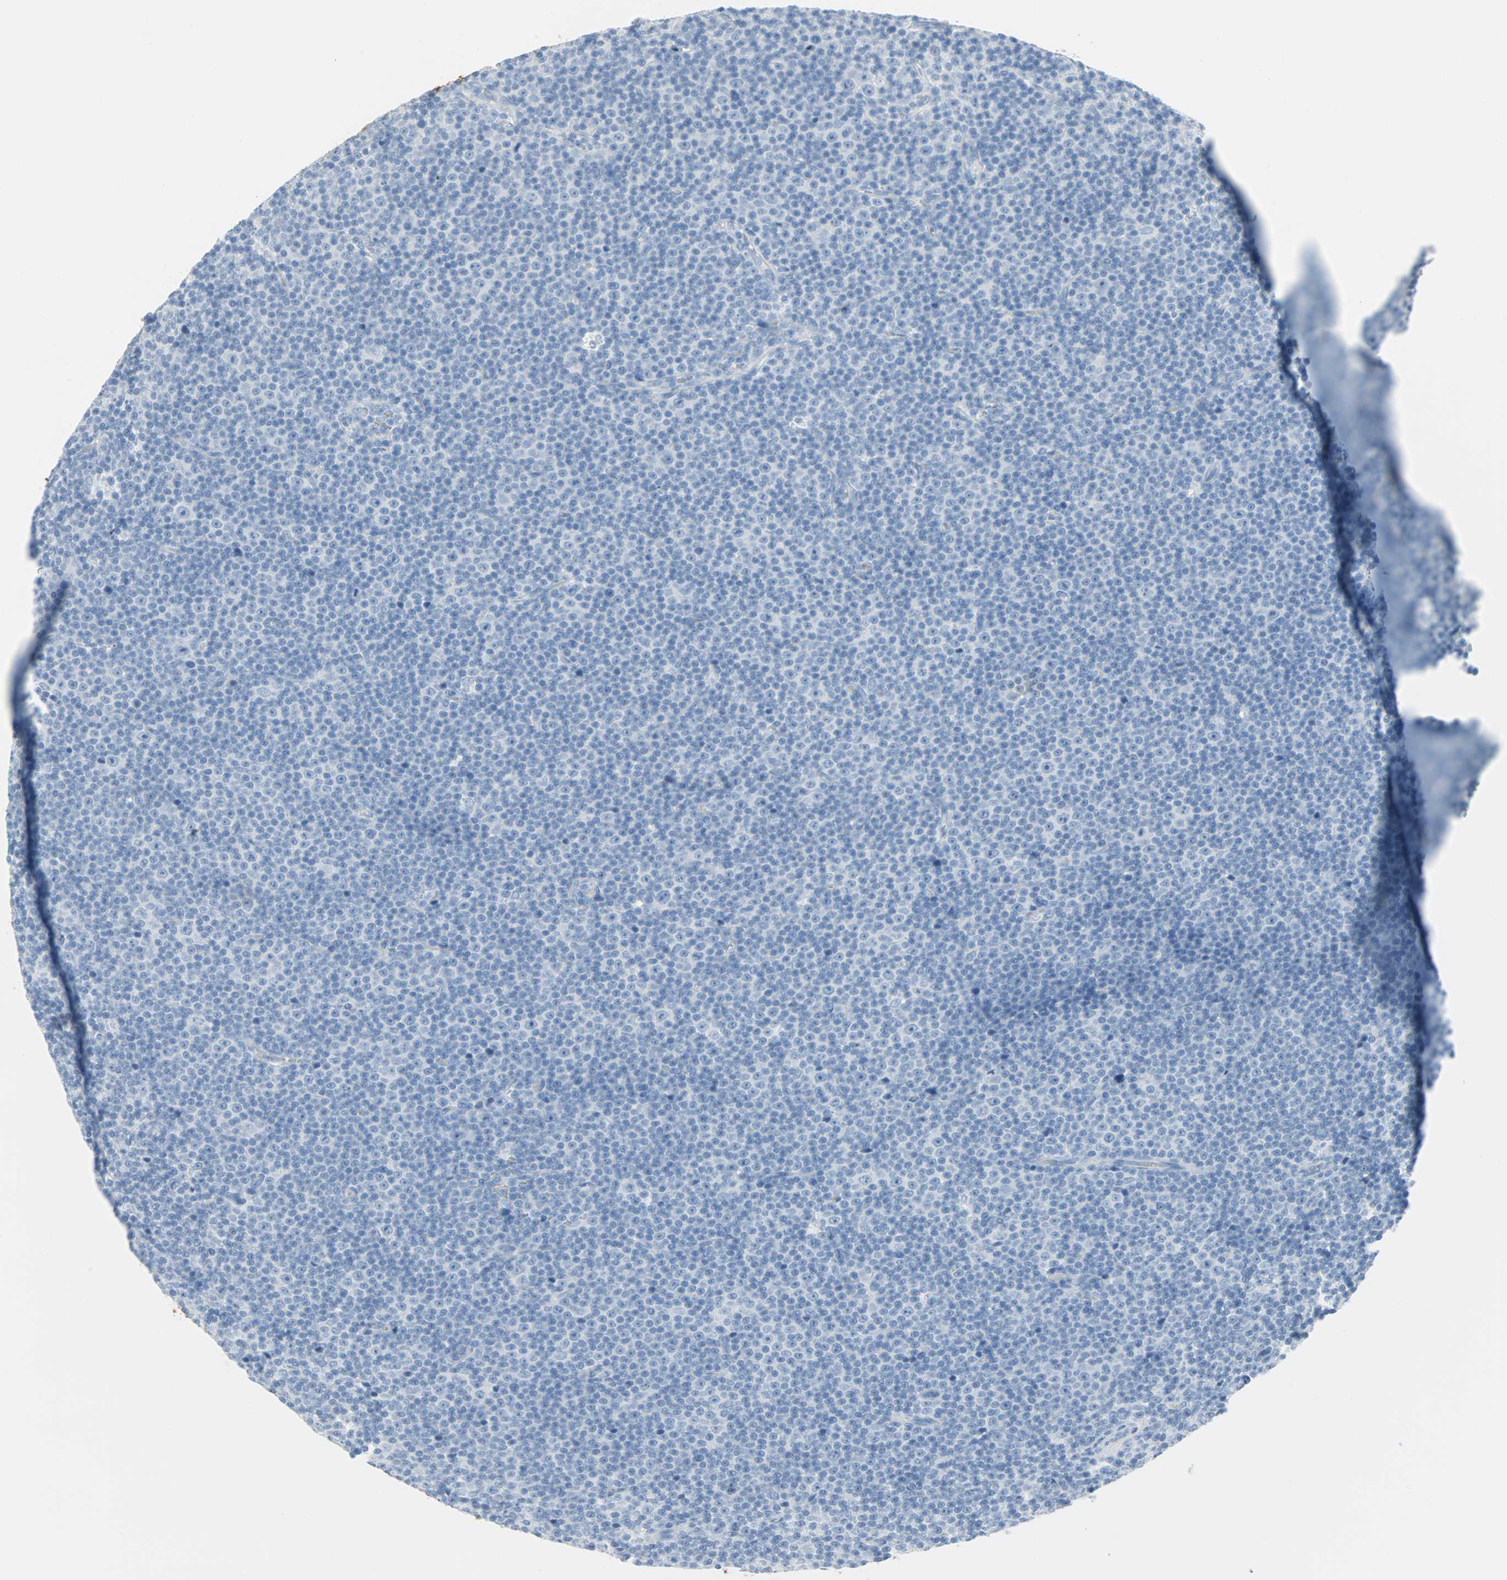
{"staining": {"intensity": "negative", "quantity": "none", "location": "none"}, "tissue": "lymphoma", "cell_type": "Tumor cells", "image_type": "cancer", "snomed": [{"axis": "morphology", "description": "Malignant lymphoma, non-Hodgkin's type, Low grade"}, {"axis": "topography", "description": "Lymph node"}], "caption": "Low-grade malignant lymphoma, non-Hodgkin's type stained for a protein using immunohistochemistry shows no positivity tumor cells.", "gene": "STX1A", "patient": {"sex": "female", "age": 67}}